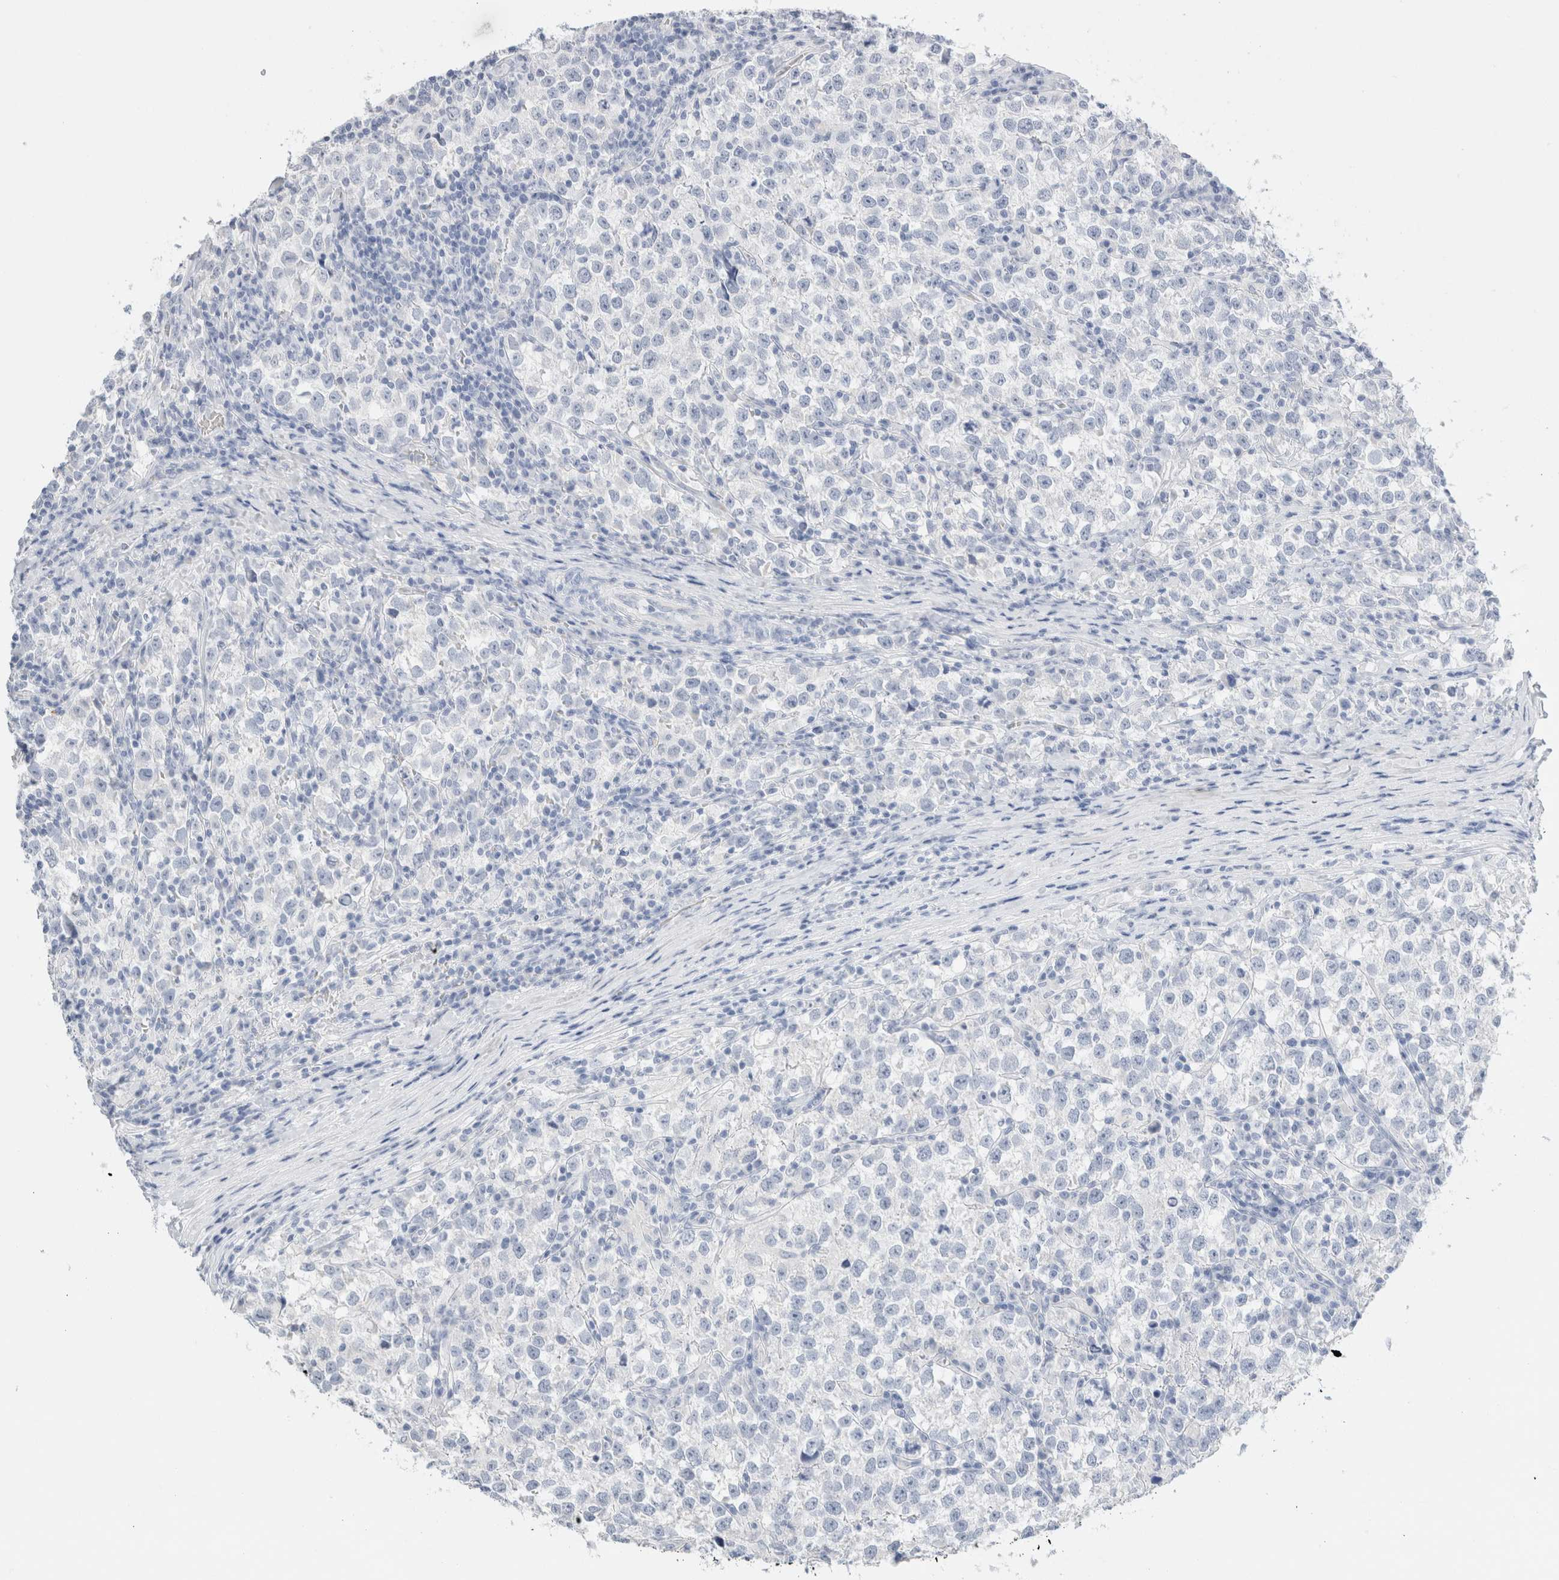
{"staining": {"intensity": "negative", "quantity": "none", "location": "none"}, "tissue": "testis cancer", "cell_type": "Tumor cells", "image_type": "cancer", "snomed": [{"axis": "morphology", "description": "Normal tissue, NOS"}, {"axis": "morphology", "description": "Seminoma, NOS"}, {"axis": "topography", "description": "Testis"}], "caption": "Tumor cells are negative for brown protein staining in testis cancer (seminoma).", "gene": "ARG1", "patient": {"sex": "male", "age": 43}}